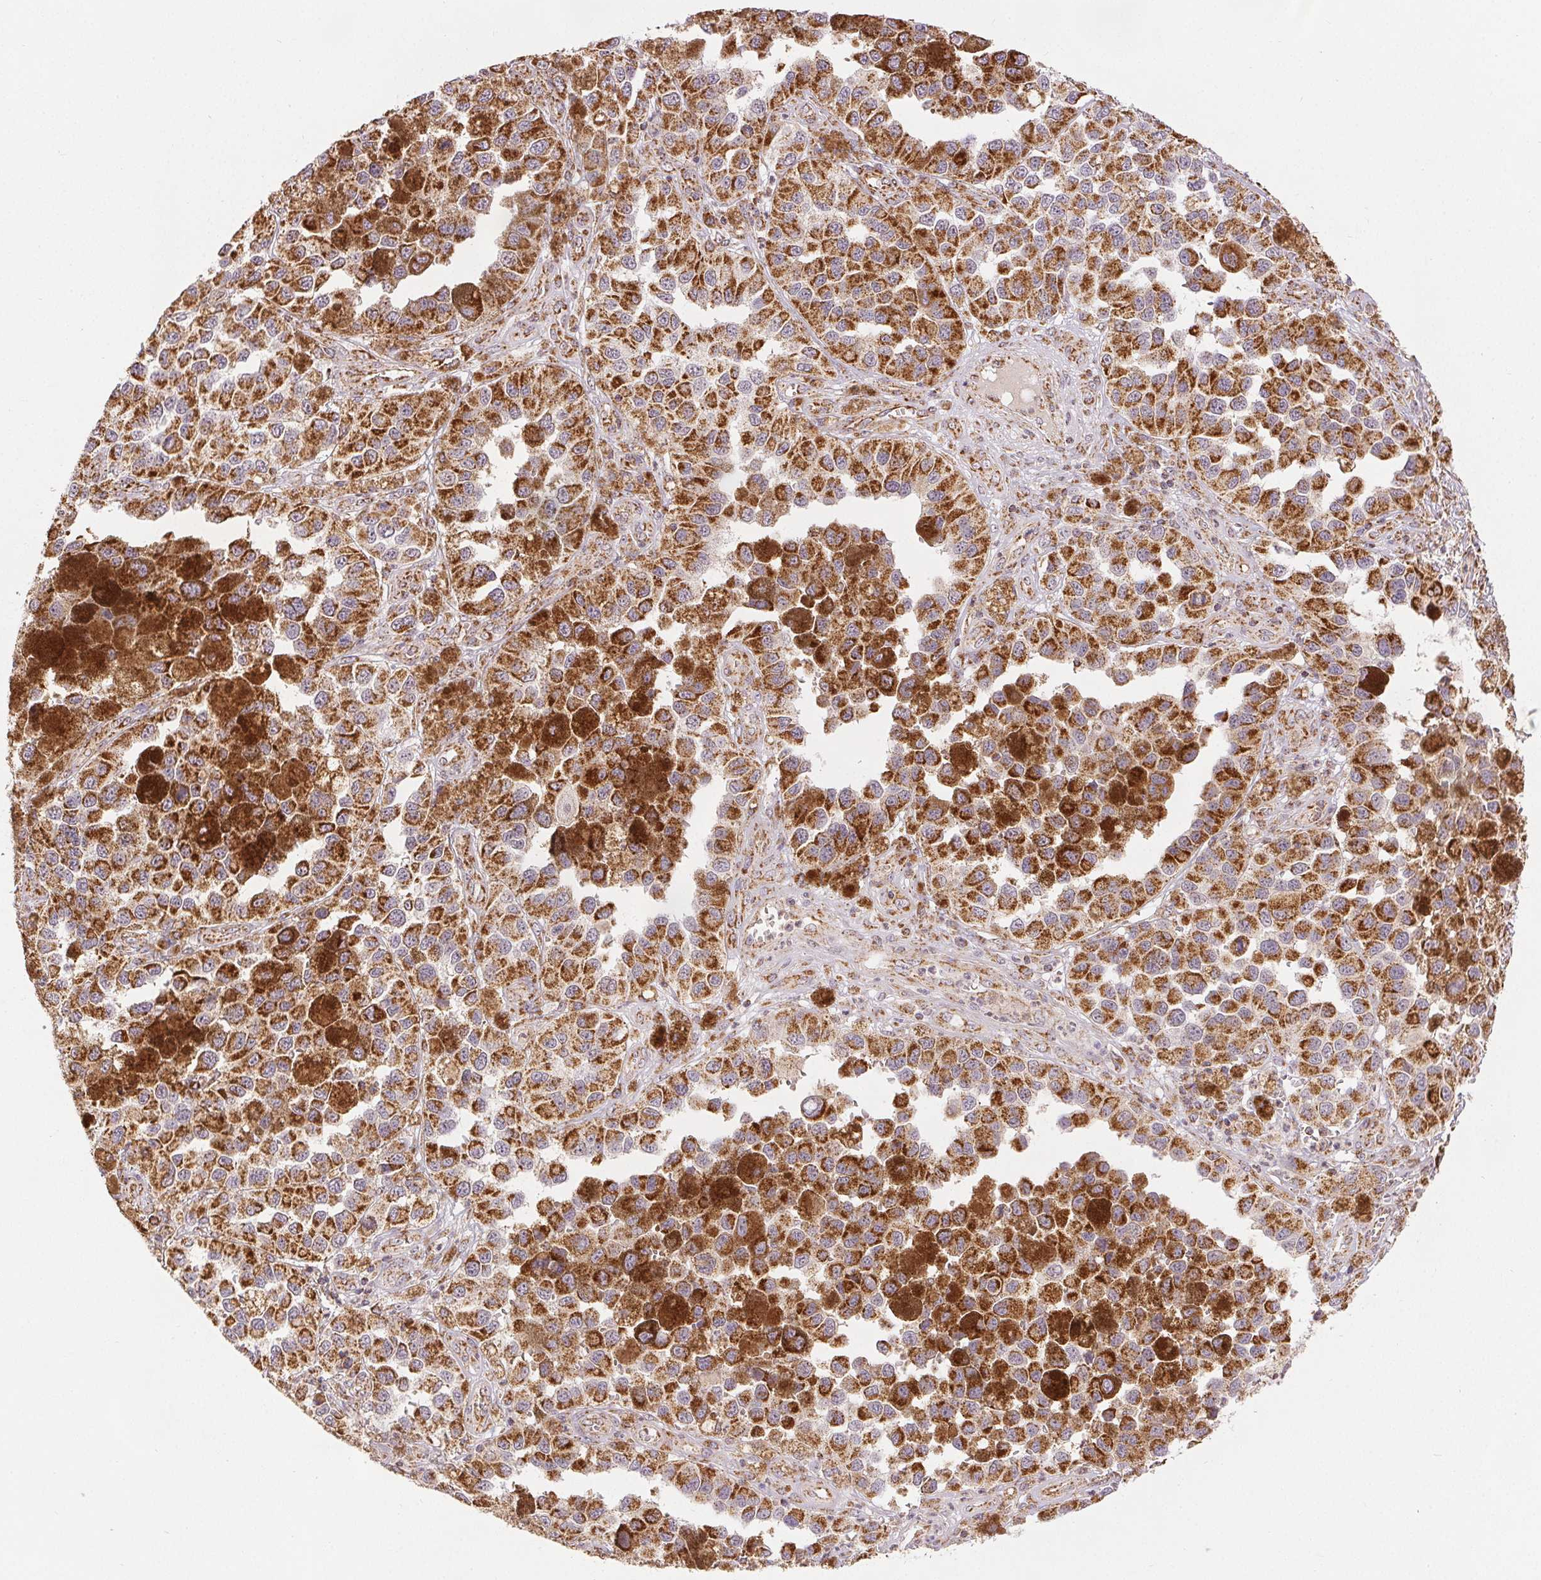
{"staining": {"intensity": "strong", "quantity": ">75%", "location": "cytoplasmic/membranous"}, "tissue": "melanoma", "cell_type": "Tumor cells", "image_type": "cancer", "snomed": [{"axis": "morphology", "description": "Malignant melanoma, NOS"}, {"axis": "topography", "description": "Skin"}], "caption": "Melanoma was stained to show a protein in brown. There is high levels of strong cytoplasmic/membranous expression in about >75% of tumor cells.", "gene": "SDHB", "patient": {"sex": "female", "age": 58}}